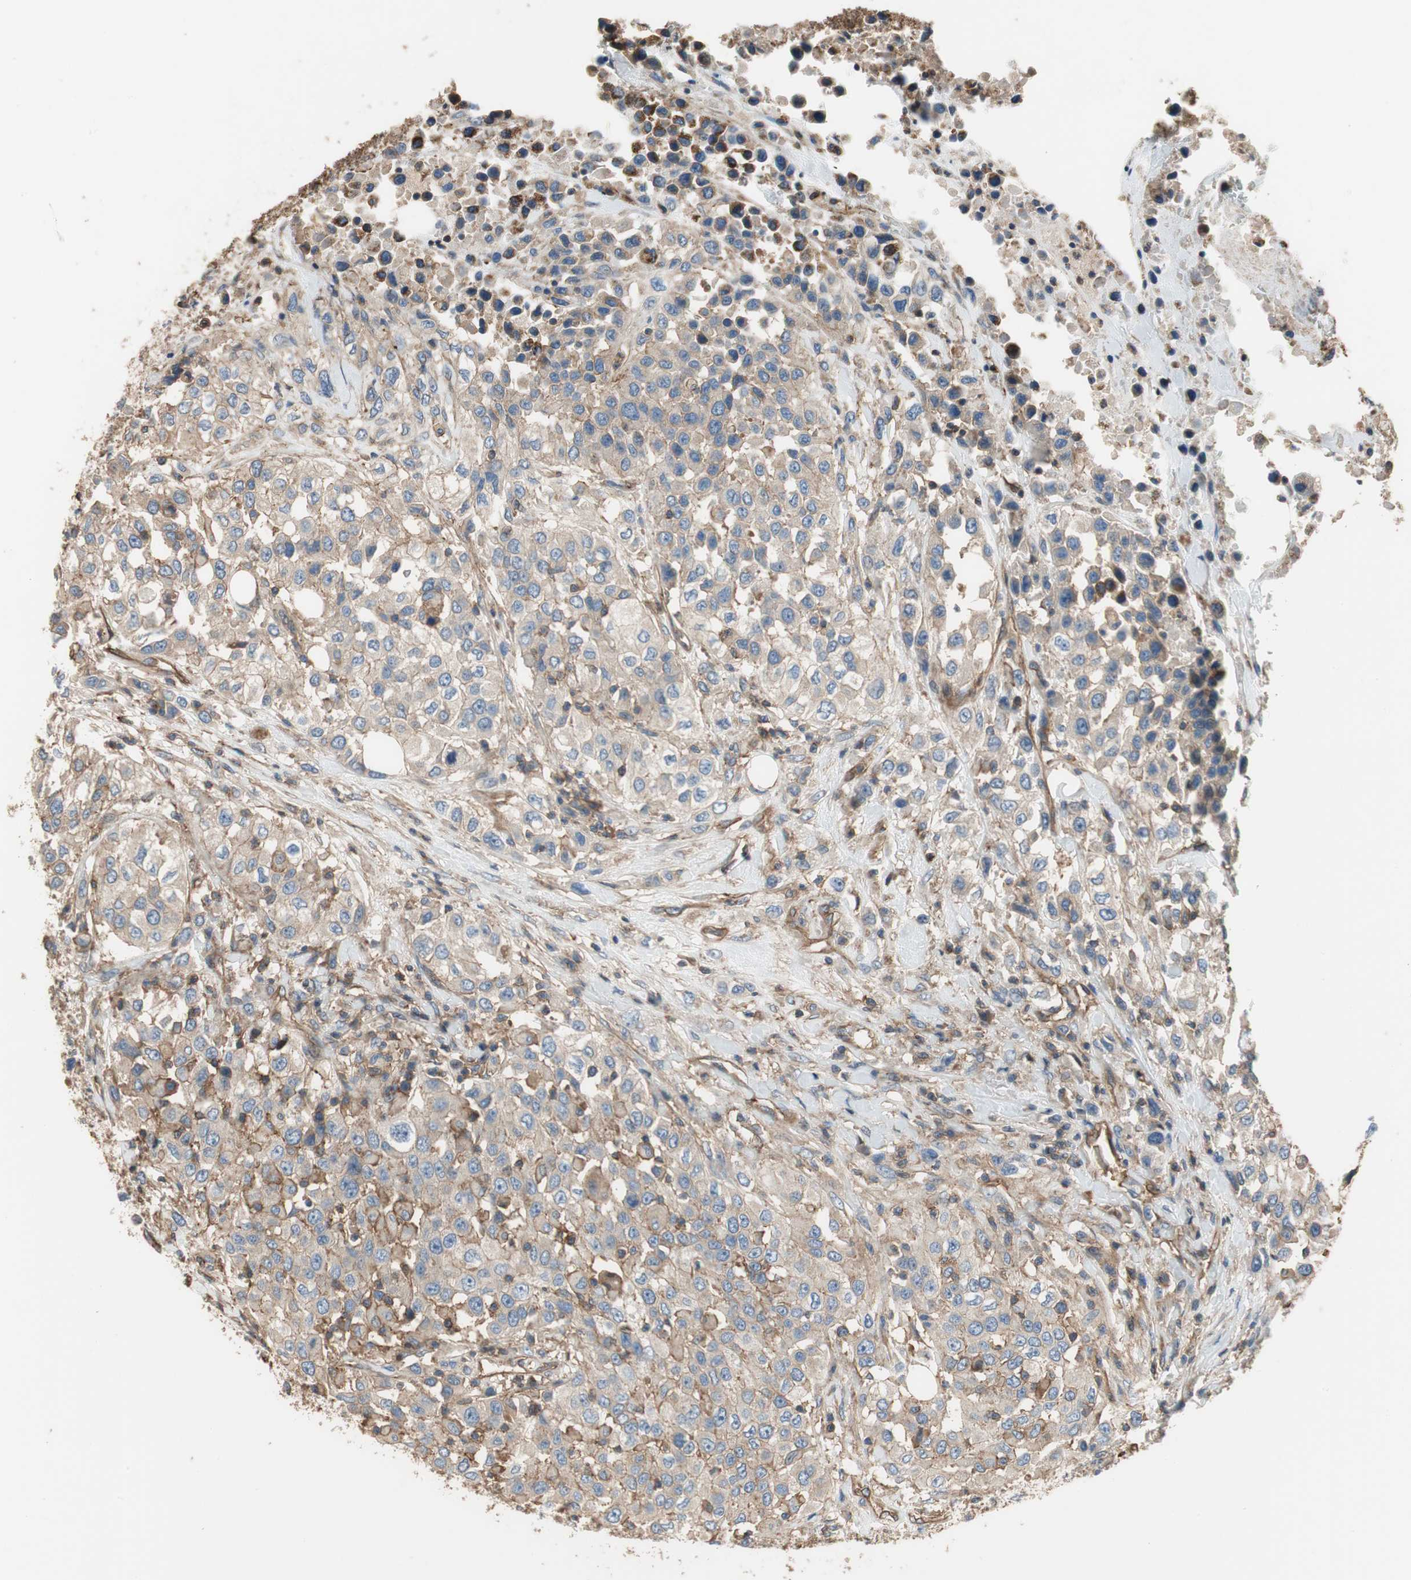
{"staining": {"intensity": "weak", "quantity": "<25%", "location": "cytoplasmic/membranous"}, "tissue": "urothelial cancer", "cell_type": "Tumor cells", "image_type": "cancer", "snomed": [{"axis": "morphology", "description": "Urothelial carcinoma, High grade"}, {"axis": "topography", "description": "Urinary bladder"}], "caption": "The image demonstrates no staining of tumor cells in urothelial cancer.", "gene": "IL1RL1", "patient": {"sex": "female", "age": 80}}